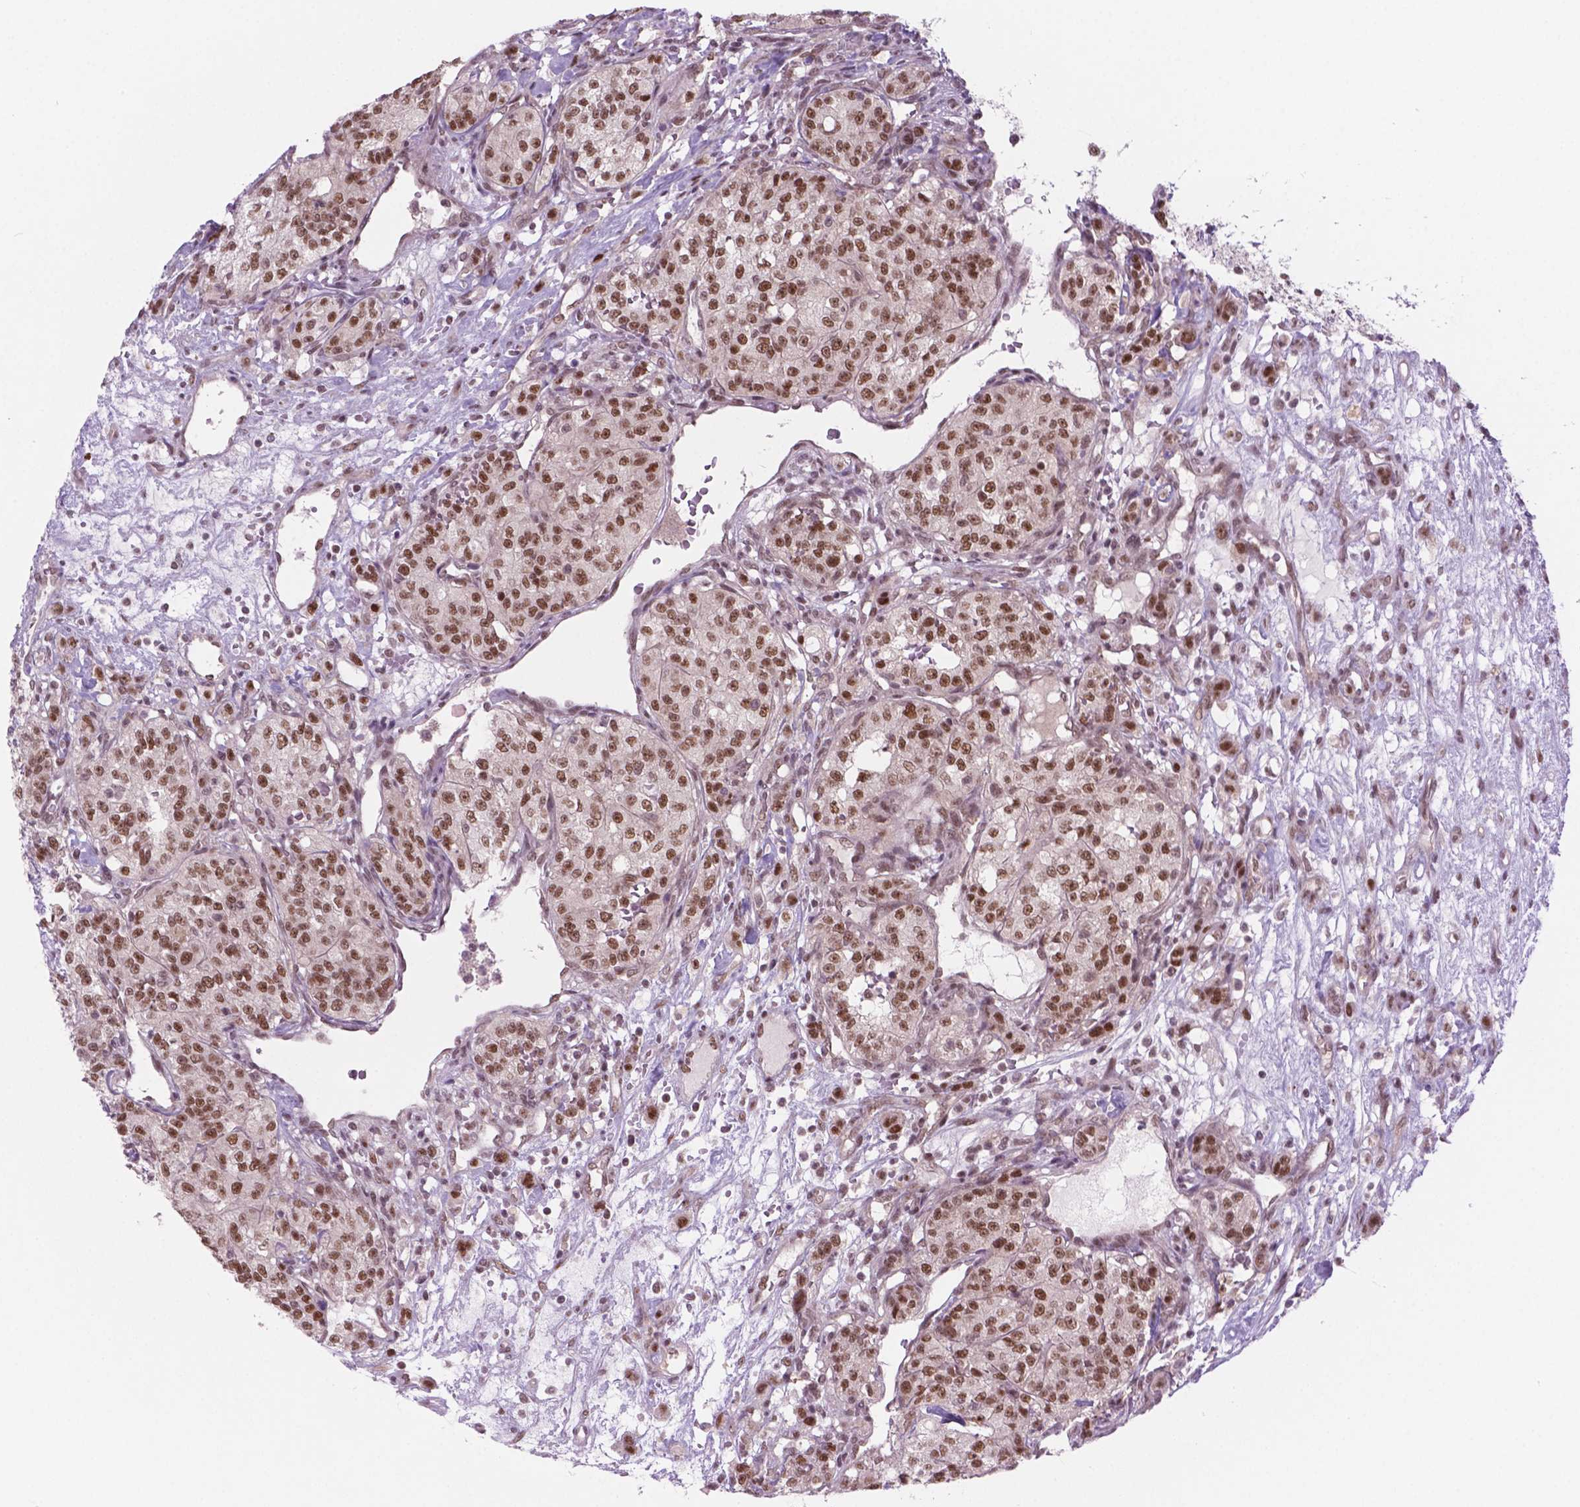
{"staining": {"intensity": "moderate", "quantity": ">75%", "location": "nuclear"}, "tissue": "renal cancer", "cell_type": "Tumor cells", "image_type": "cancer", "snomed": [{"axis": "morphology", "description": "Adenocarcinoma, NOS"}, {"axis": "topography", "description": "Kidney"}], "caption": "Adenocarcinoma (renal) stained for a protein (brown) exhibits moderate nuclear positive staining in approximately >75% of tumor cells.", "gene": "PHAX", "patient": {"sex": "female", "age": 63}}